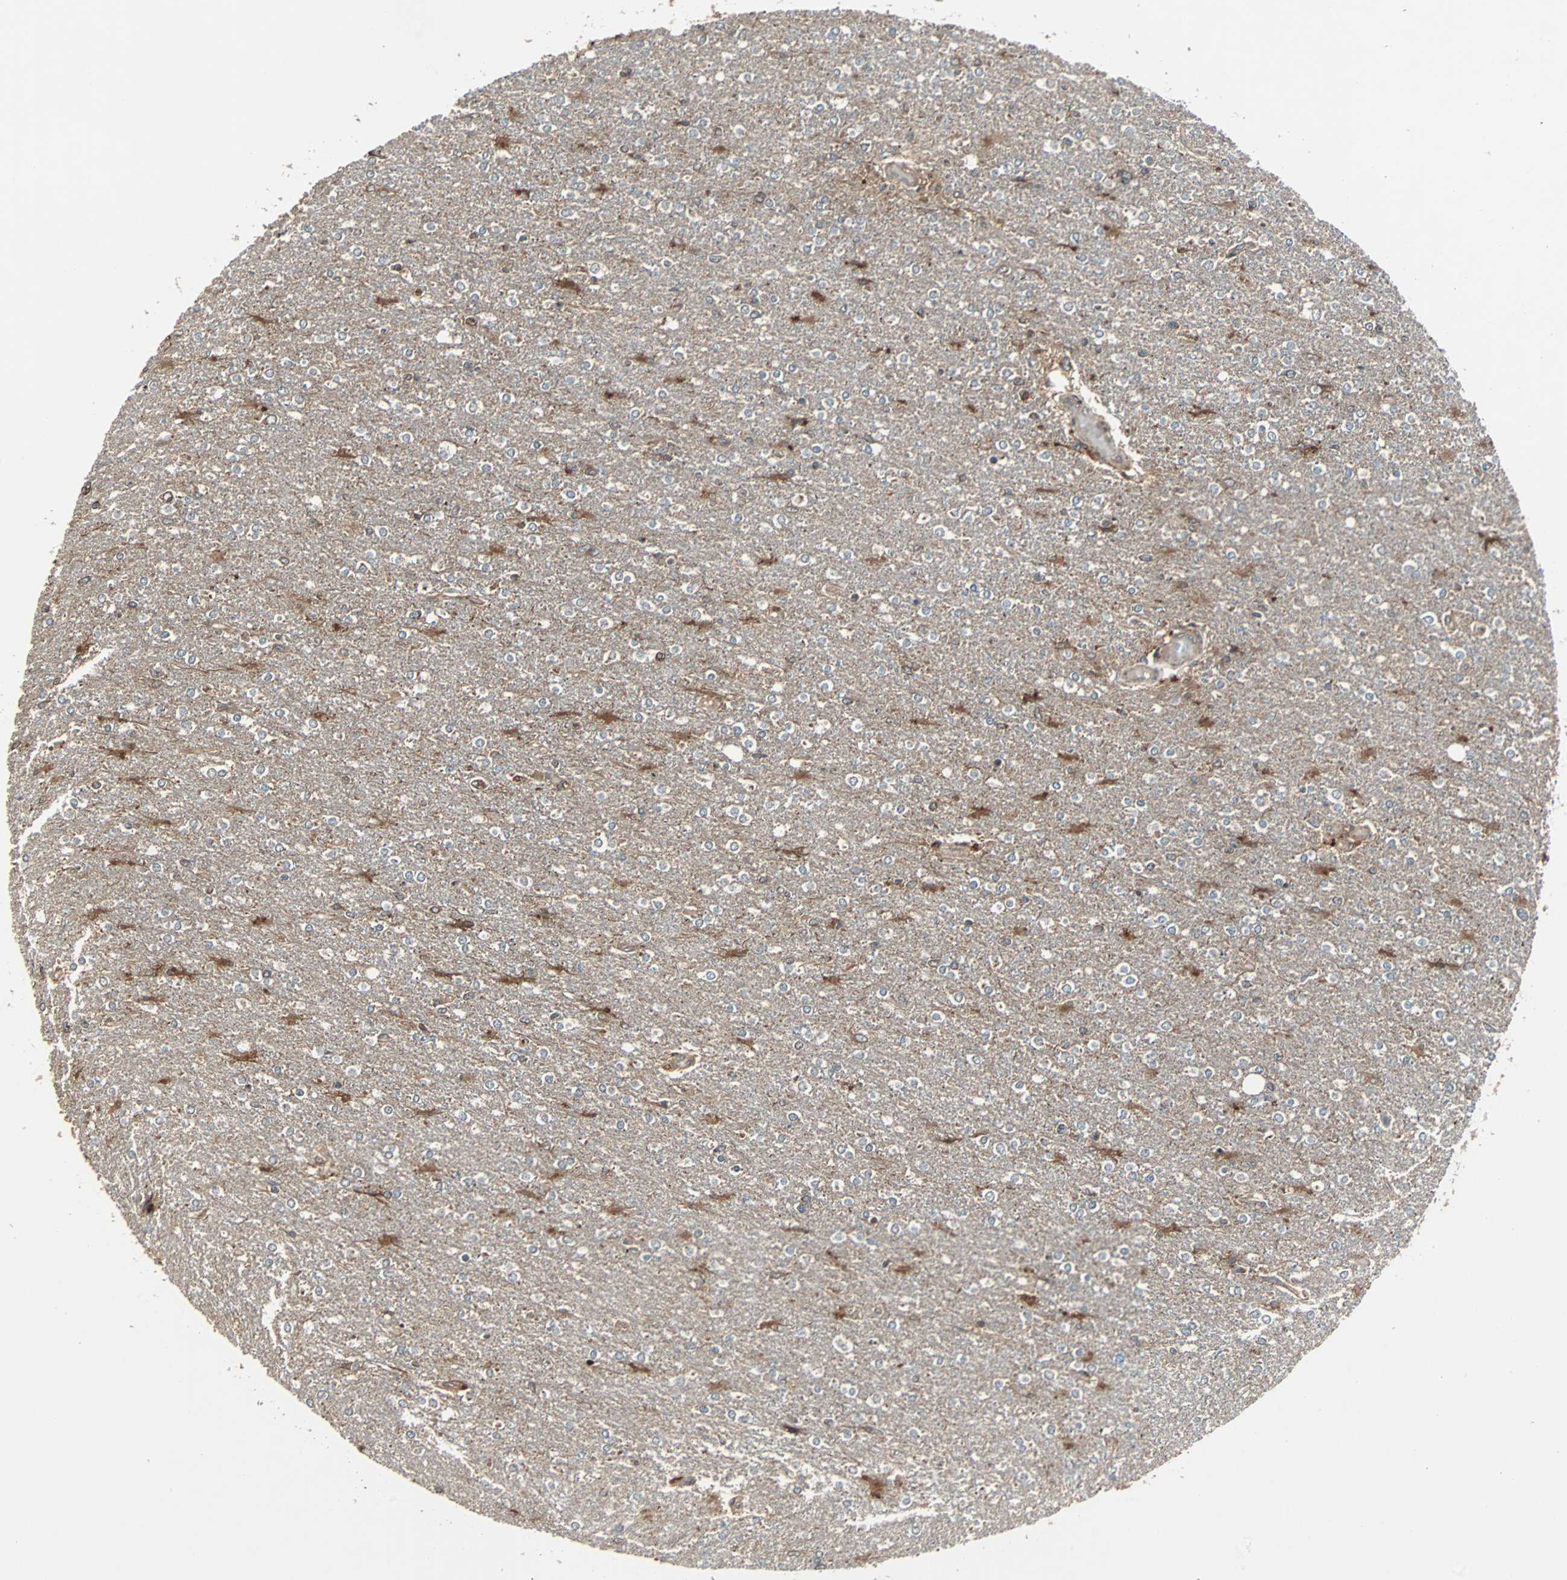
{"staining": {"intensity": "moderate", "quantity": "25%-75%", "location": "cytoplasmic/membranous"}, "tissue": "glioma", "cell_type": "Tumor cells", "image_type": "cancer", "snomed": [{"axis": "morphology", "description": "Glioma, malignant, High grade"}, {"axis": "topography", "description": "Cerebral cortex"}], "caption": "DAB (3,3'-diaminobenzidine) immunohistochemical staining of high-grade glioma (malignant) reveals moderate cytoplasmic/membranous protein positivity in approximately 25%-75% of tumor cells.", "gene": "RAB7A", "patient": {"sex": "male", "age": 76}}